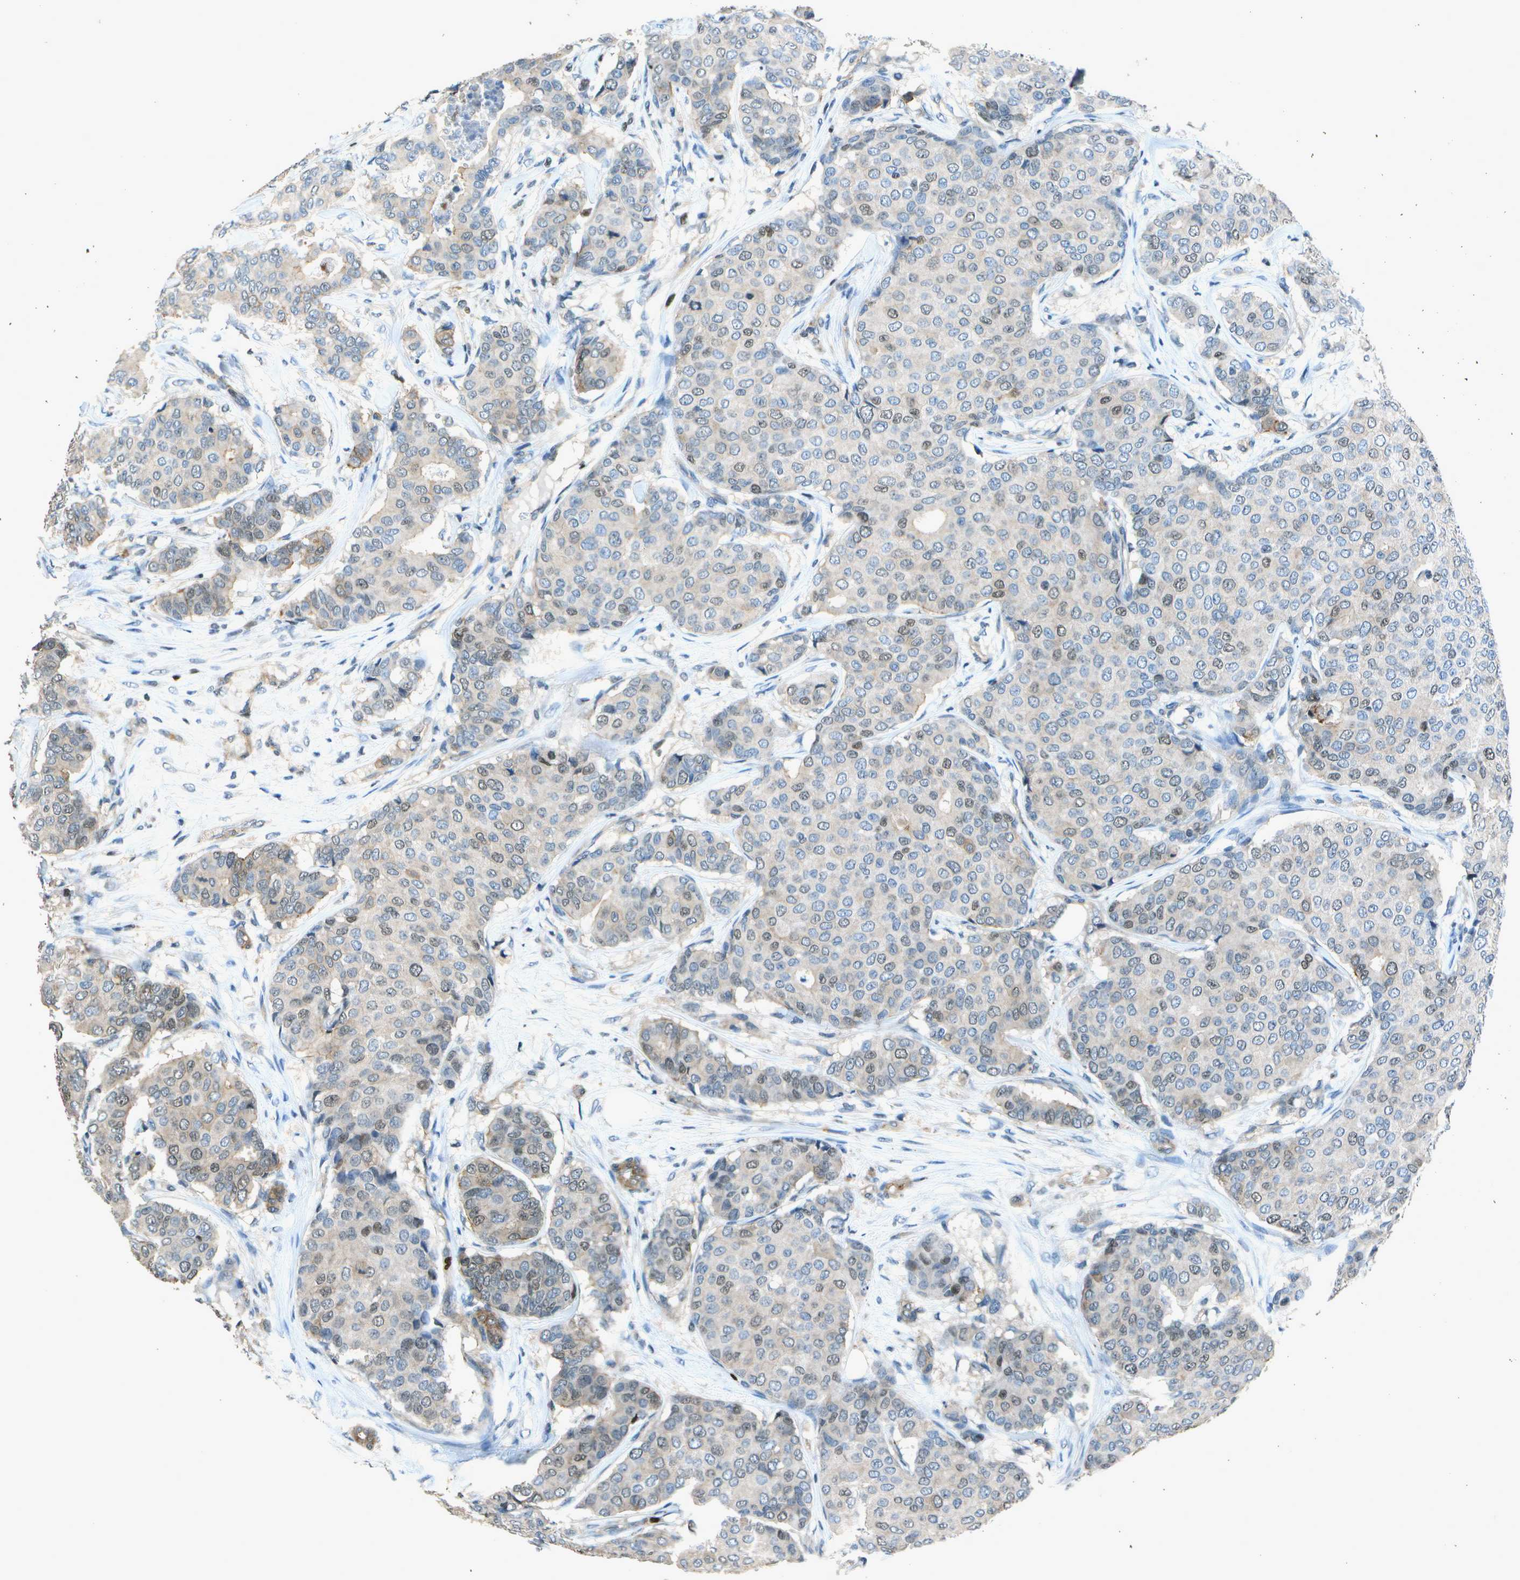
{"staining": {"intensity": "moderate", "quantity": "<25%", "location": "nuclear"}, "tissue": "breast cancer", "cell_type": "Tumor cells", "image_type": "cancer", "snomed": [{"axis": "morphology", "description": "Duct carcinoma"}, {"axis": "topography", "description": "Breast"}], "caption": "DAB (3,3'-diaminobenzidine) immunohistochemical staining of breast infiltrating ductal carcinoma shows moderate nuclear protein staining in approximately <25% of tumor cells.", "gene": "PDLIM1", "patient": {"sex": "female", "age": 75}}